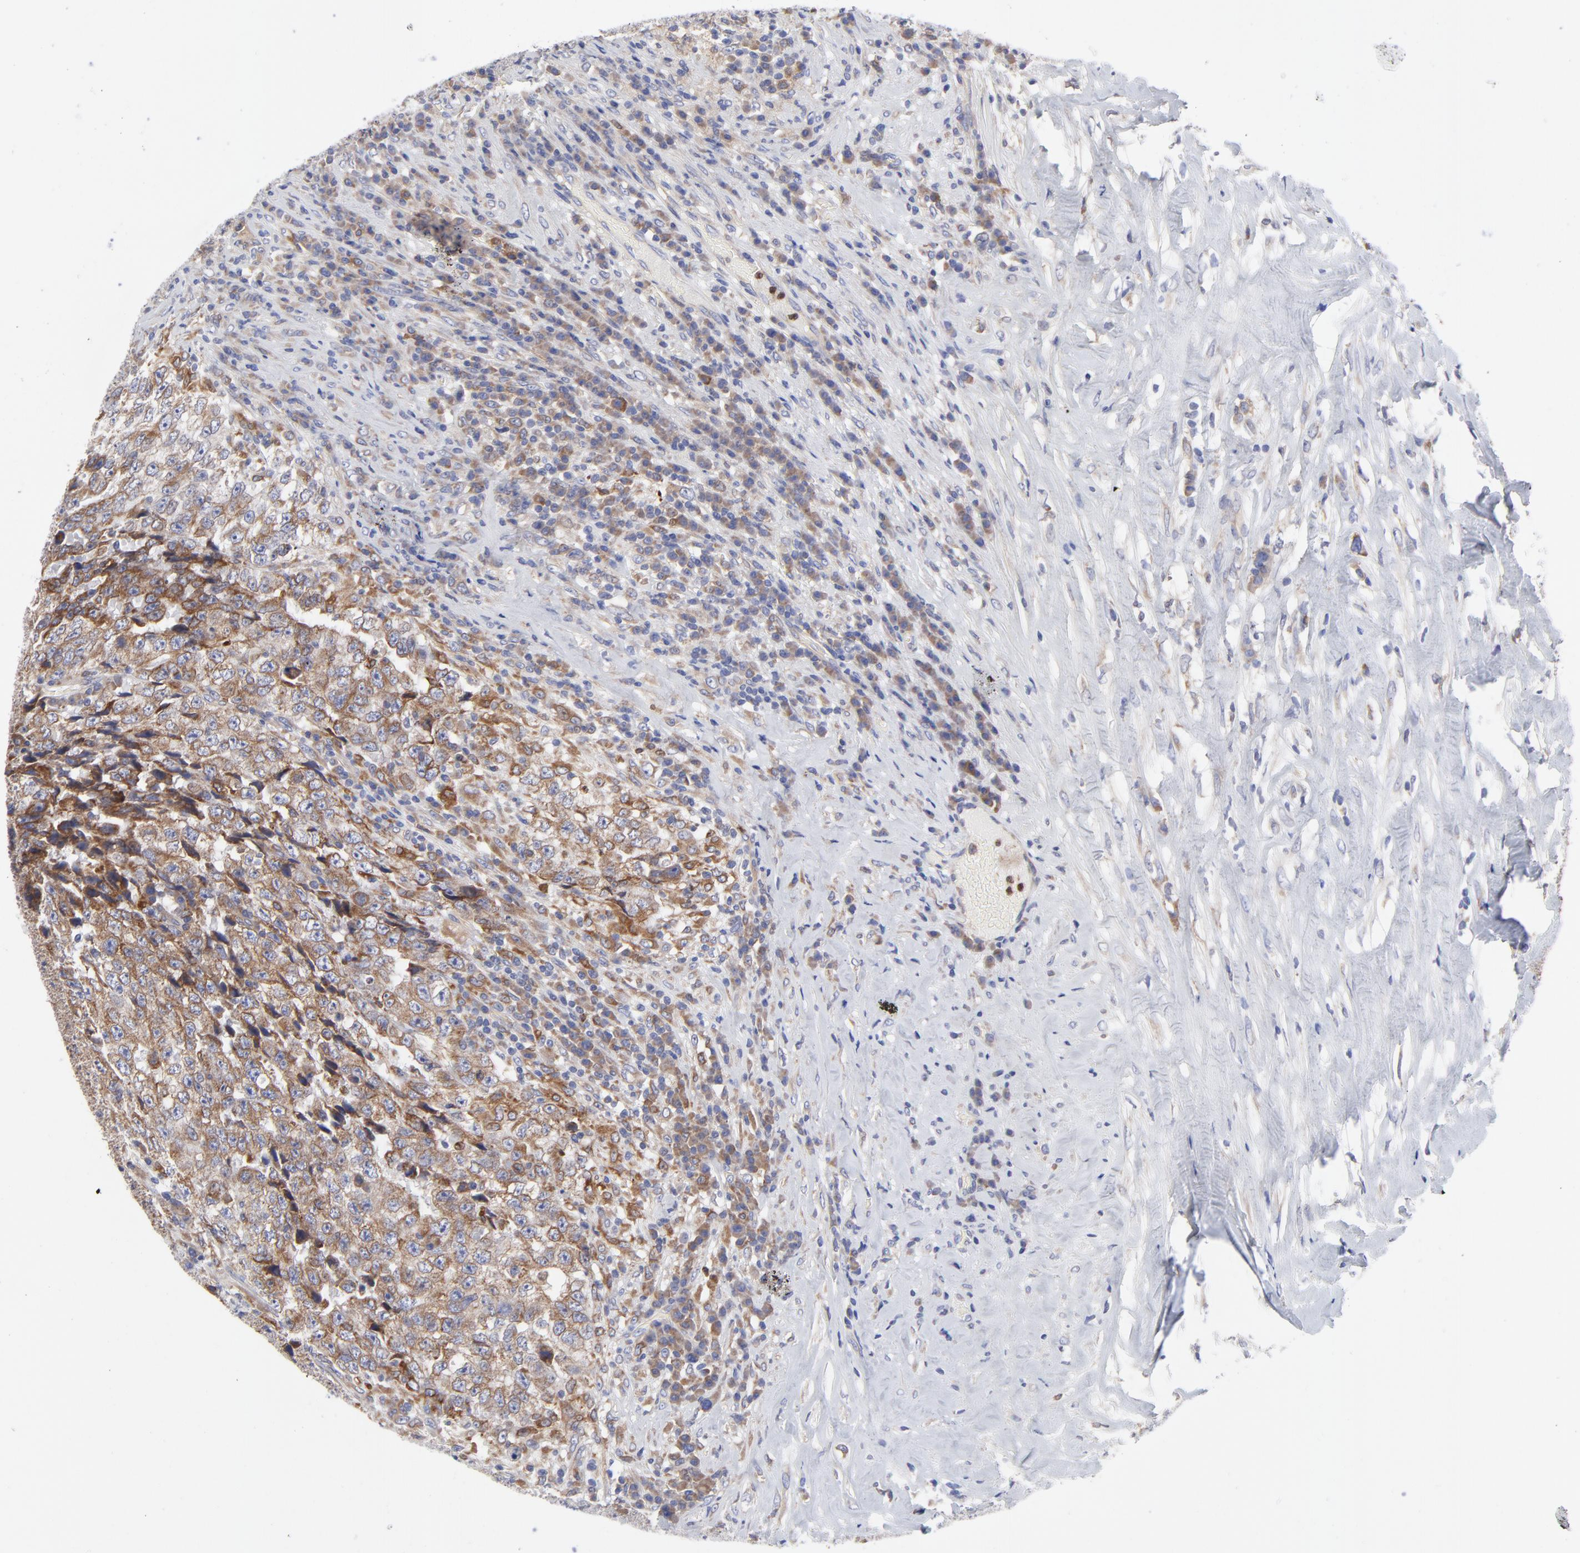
{"staining": {"intensity": "moderate", "quantity": ">75%", "location": "cytoplasmic/membranous"}, "tissue": "testis cancer", "cell_type": "Tumor cells", "image_type": "cancer", "snomed": [{"axis": "morphology", "description": "Necrosis, NOS"}, {"axis": "morphology", "description": "Carcinoma, Embryonal, NOS"}, {"axis": "topography", "description": "Testis"}], "caption": "Immunohistochemistry (IHC) (DAB (3,3'-diaminobenzidine)) staining of testis embryonal carcinoma reveals moderate cytoplasmic/membranous protein positivity in approximately >75% of tumor cells.", "gene": "MOSPD2", "patient": {"sex": "male", "age": 19}}